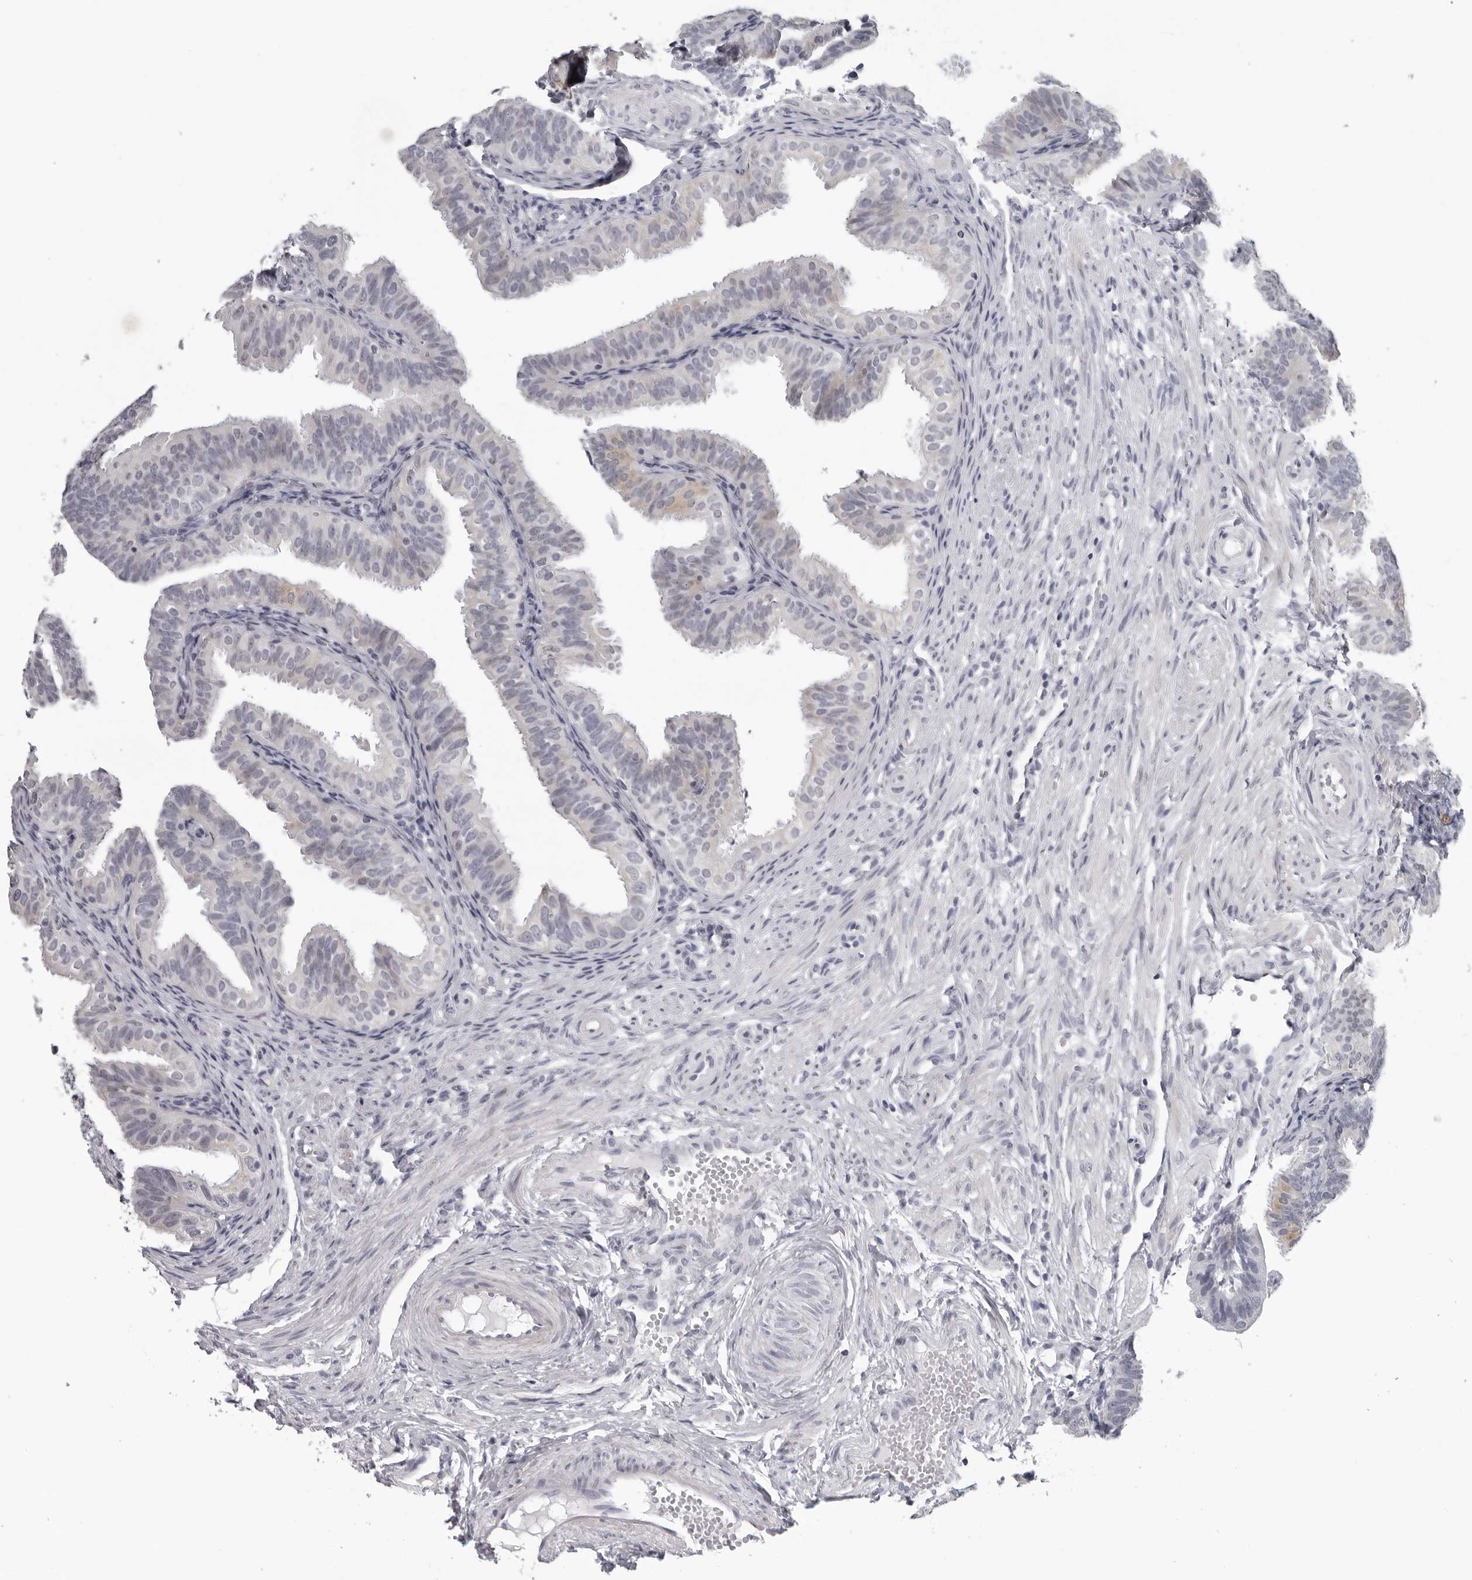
{"staining": {"intensity": "negative", "quantity": "none", "location": "none"}, "tissue": "fallopian tube", "cell_type": "Glandular cells", "image_type": "normal", "snomed": [{"axis": "morphology", "description": "Normal tissue, NOS"}, {"axis": "topography", "description": "Fallopian tube"}], "caption": "A high-resolution histopathology image shows immunohistochemistry (IHC) staining of normal fallopian tube, which exhibits no significant expression in glandular cells. (Brightfield microscopy of DAB (3,3'-diaminobenzidine) IHC at high magnification).", "gene": "OPLAH", "patient": {"sex": "female", "age": 35}}